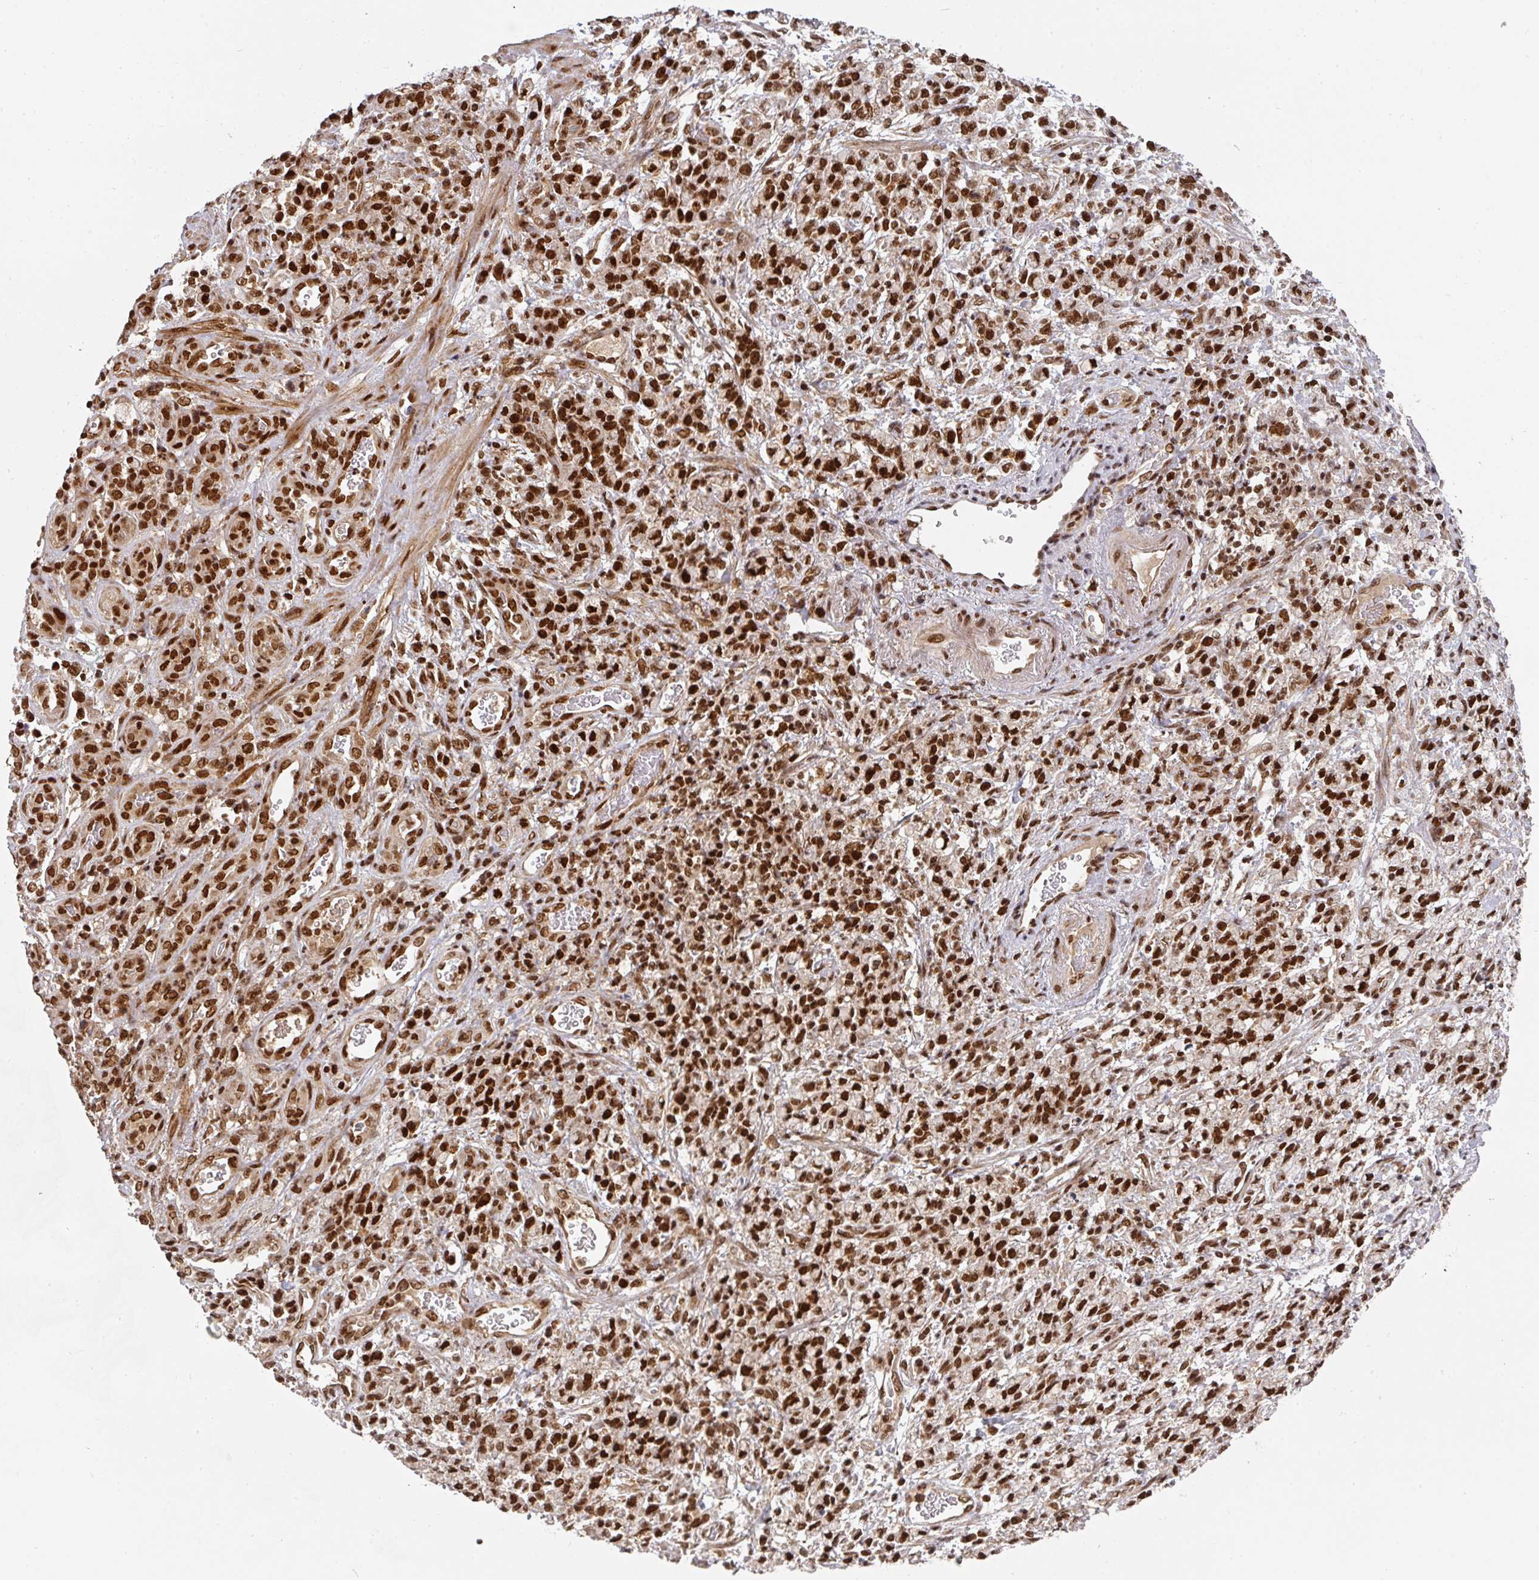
{"staining": {"intensity": "strong", "quantity": ">75%", "location": "nuclear"}, "tissue": "stomach cancer", "cell_type": "Tumor cells", "image_type": "cancer", "snomed": [{"axis": "morphology", "description": "Adenocarcinoma, NOS"}, {"axis": "topography", "description": "Stomach"}], "caption": "Stomach adenocarcinoma tissue shows strong nuclear expression in approximately >75% of tumor cells, visualized by immunohistochemistry.", "gene": "DIDO1", "patient": {"sex": "male", "age": 77}}